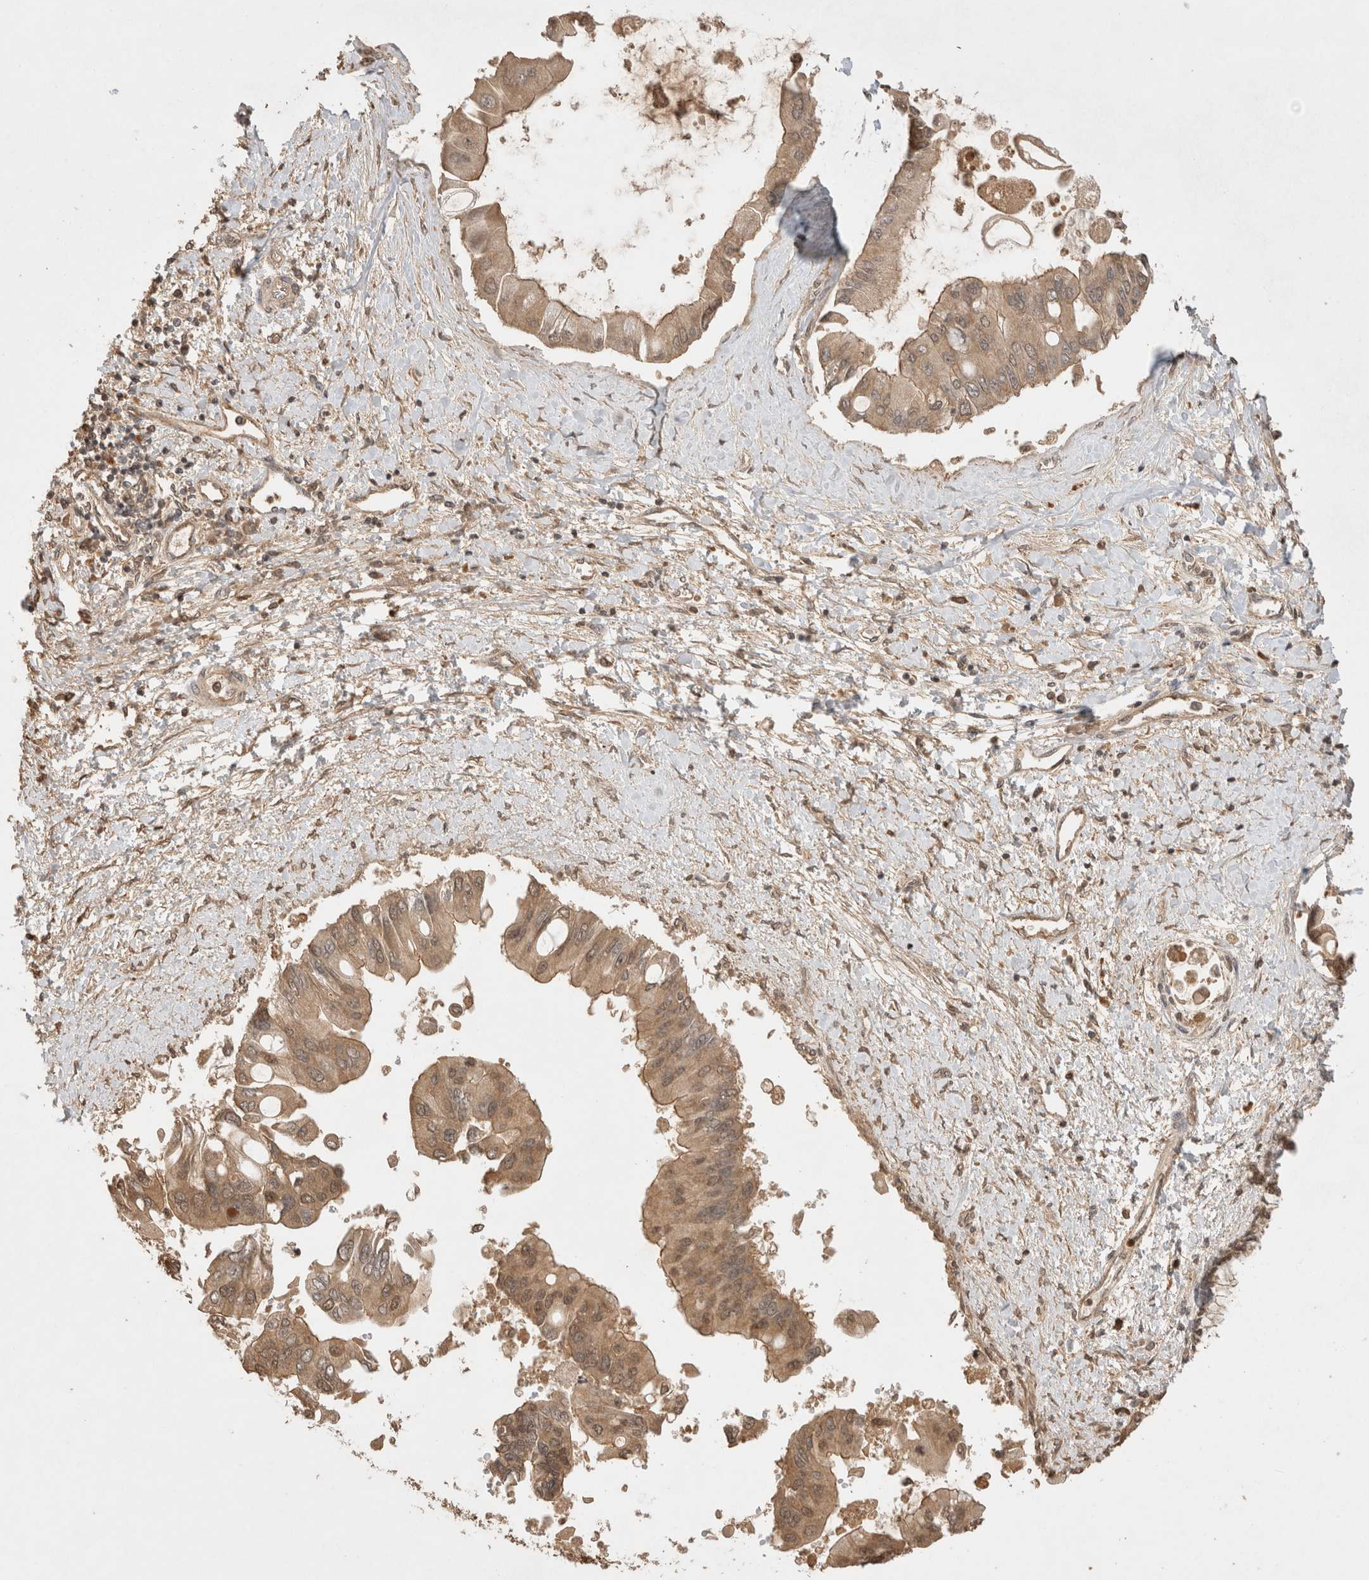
{"staining": {"intensity": "moderate", "quantity": ">75%", "location": "cytoplasmic/membranous"}, "tissue": "liver cancer", "cell_type": "Tumor cells", "image_type": "cancer", "snomed": [{"axis": "morphology", "description": "Cholangiocarcinoma"}, {"axis": "topography", "description": "Liver"}], "caption": "Tumor cells show medium levels of moderate cytoplasmic/membranous positivity in about >75% of cells in liver cancer.", "gene": "PRMT3", "patient": {"sex": "male", "age": 50}}